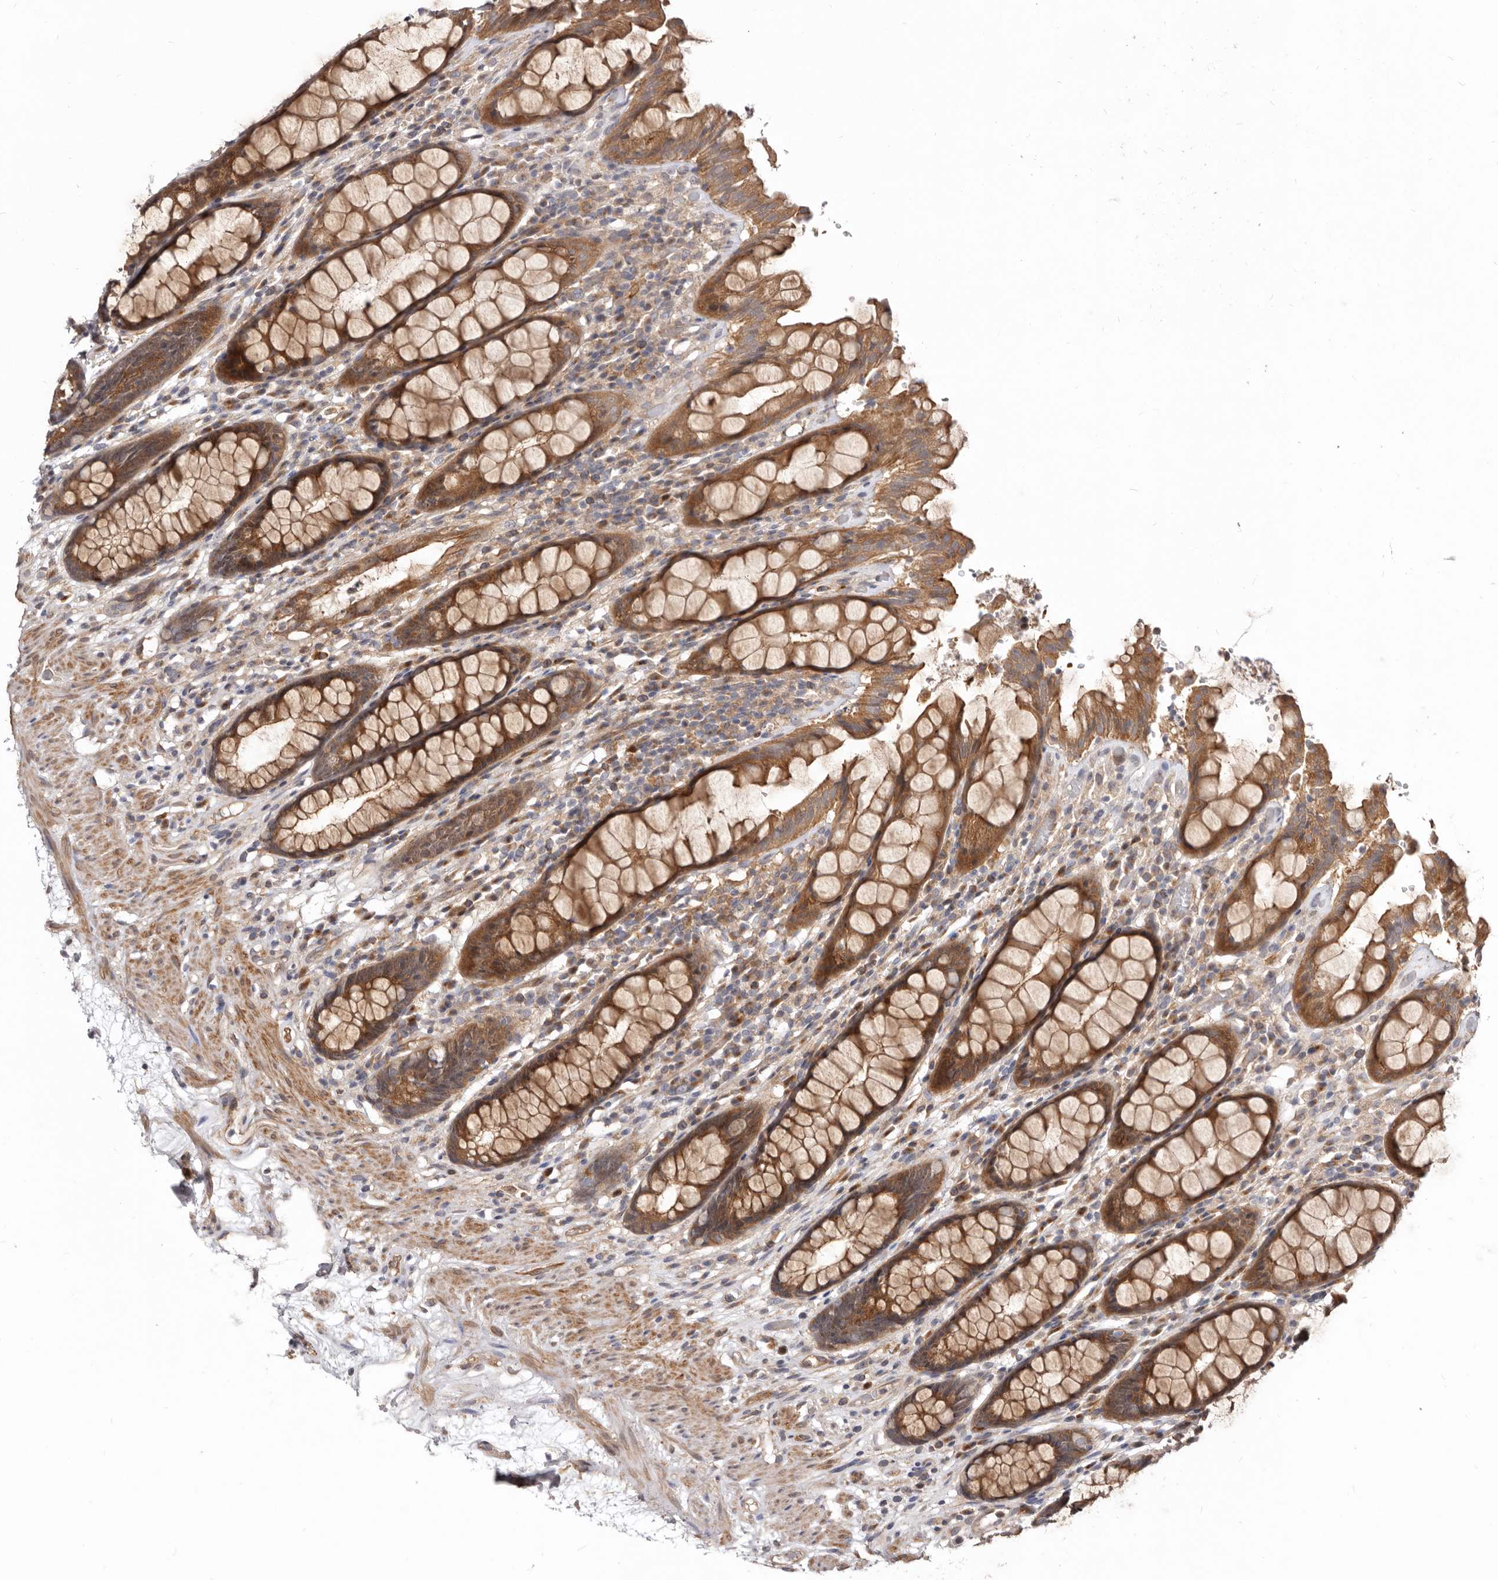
{"staining": {"intensity": "strong", "quantity": ">75%", "location": "cytoplasmic/membranous"}, "tissue": "rectum", "cell_type": "Glandular cells", "image_type": "normal", "snomed": [{"axis": "morphology", "description": "Normal tissue, NOS"}, {"axis": "topography", "description": "Rectum"}], "caption": "Human rectum stained with a brown dye exhibits strong cytoplasmic/membranous positive expression in approximately >75% of glandular cells.", "gene": "GPATCH4", "patient": {"sex": "male", "age": 64}}